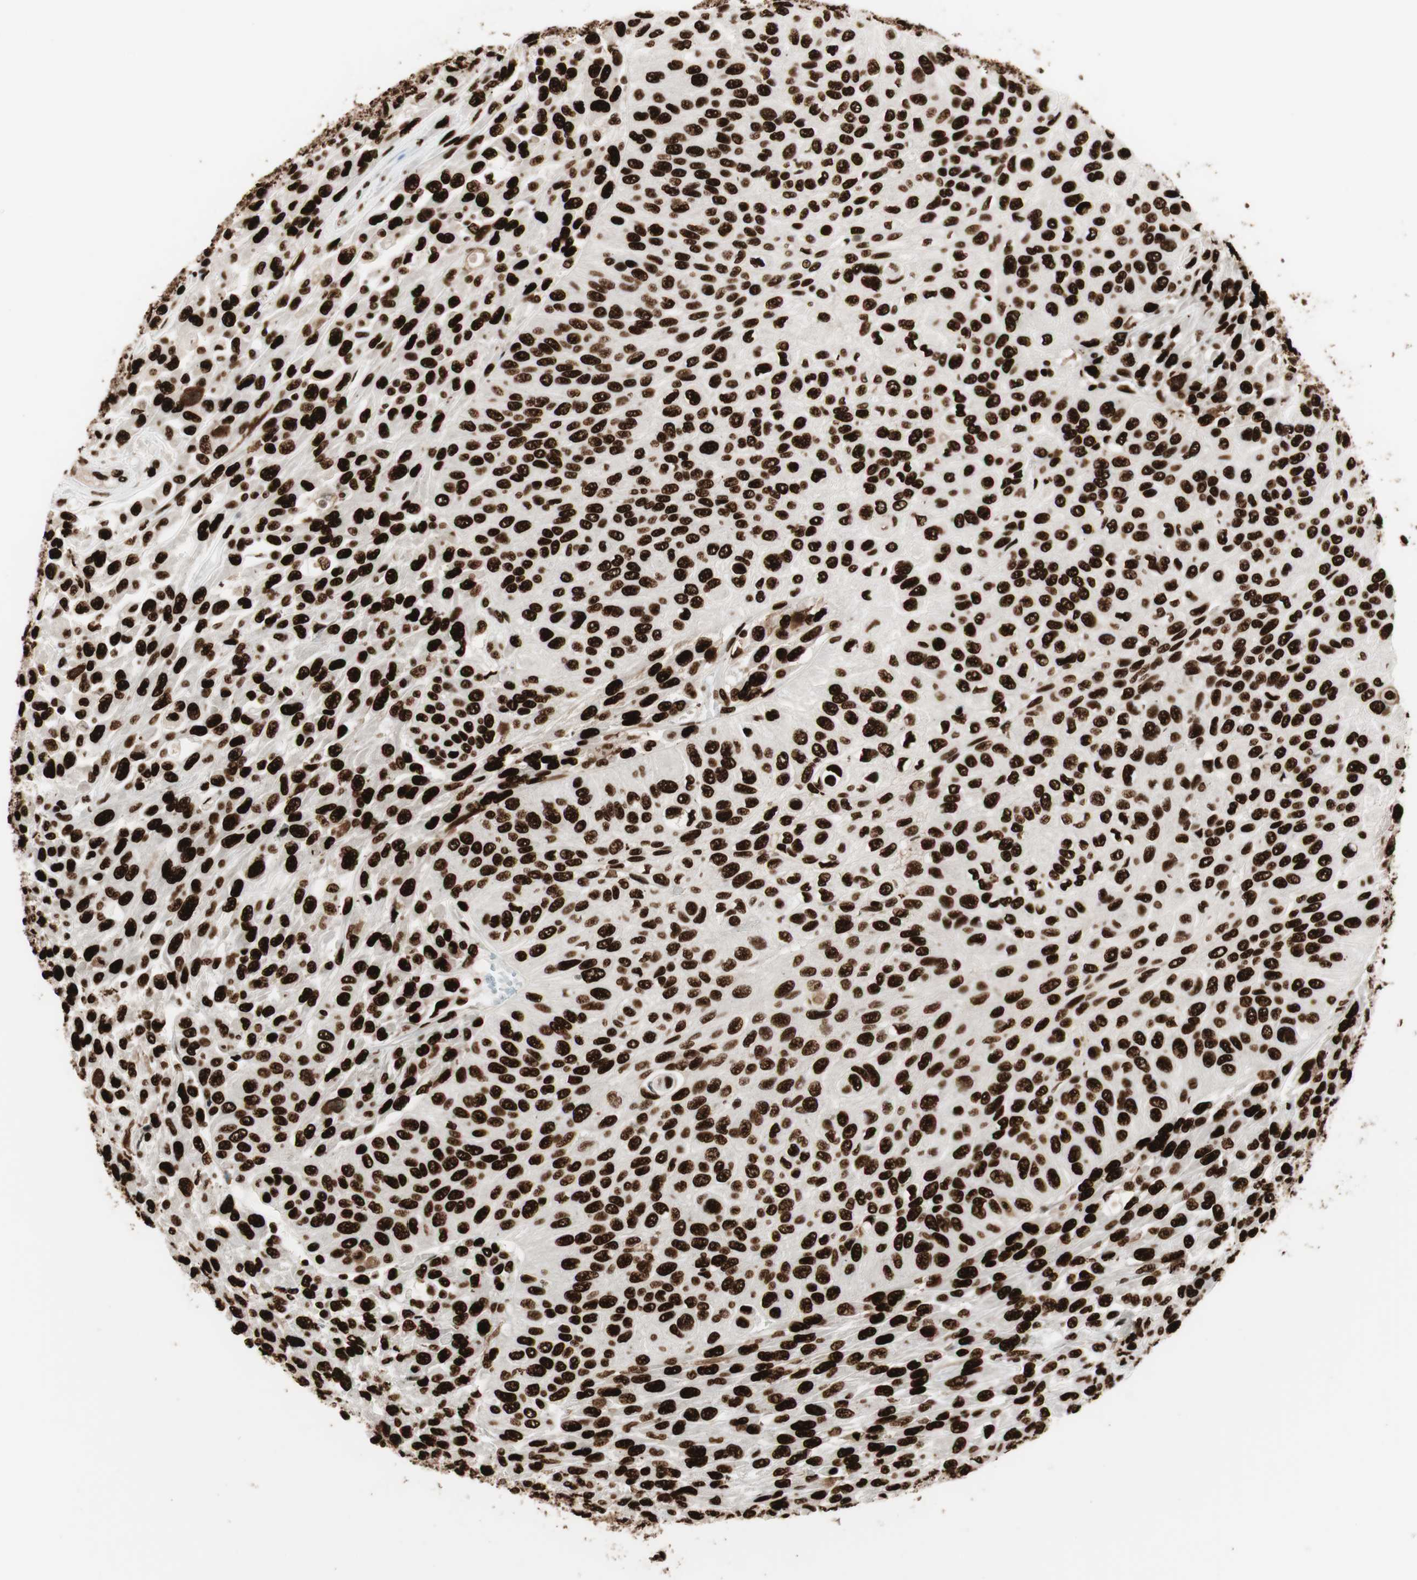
{"staining": {"intensity": "strong", "quantity": ">75%", "location": "nuclear"}, "tissue": "urothelial cancer", "cell_type": "Tumor cells", "image_type": "cancer", "snomed": [{"axis": "morphology", "description": "Urothelial carcinoma, High grade"}, {"axis": "topography", "description": "Urinary bladder"}], "caption": "Immunohistochemistry of human urothelial cancer exhibits high levels of strong nuclear staining in about >75% of tumor cells.", "gene": "PSME3", "patient": {"sex": "male", "age": 66}}